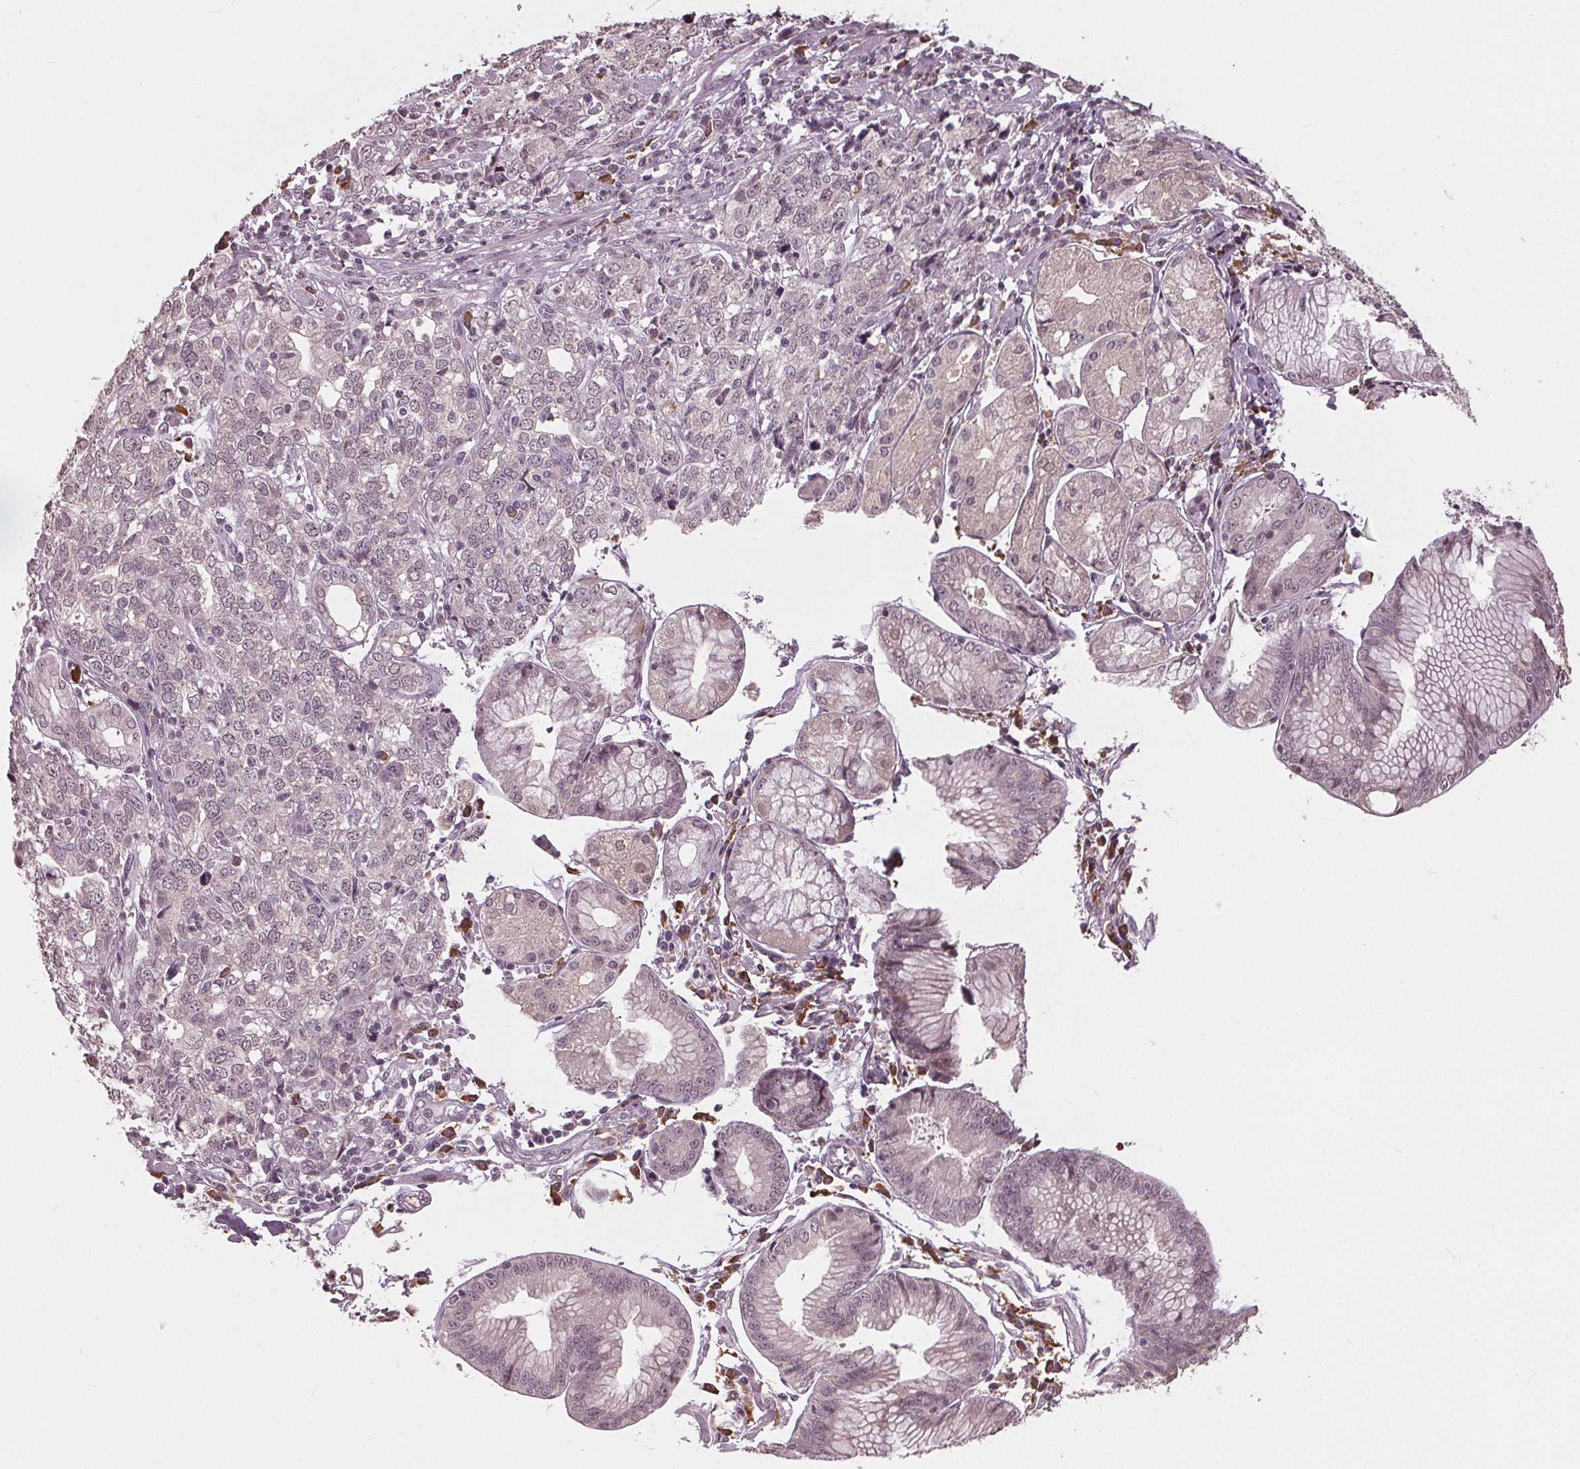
{"staining": {"intensity": "negative", "quantity": "none", "location": "none"}, "tissue": "stomach cancer", "cell_type": "Tumor cells", "image_type": "cancer", "snomed": [{"axis": "morphology", "description": "Adenocarcinoma, NOS"}, {"axis": "topography", "description": "Stomach, upper"}], "caption": "DAB (3,3'-diaminobenzidine) immunohistochemical staining of stomach cancer (adenocarcinoma) shows no significant staining in tumor cells.", "gene": "CXCL16", "patient": {"sex": "male", "age": 81}}